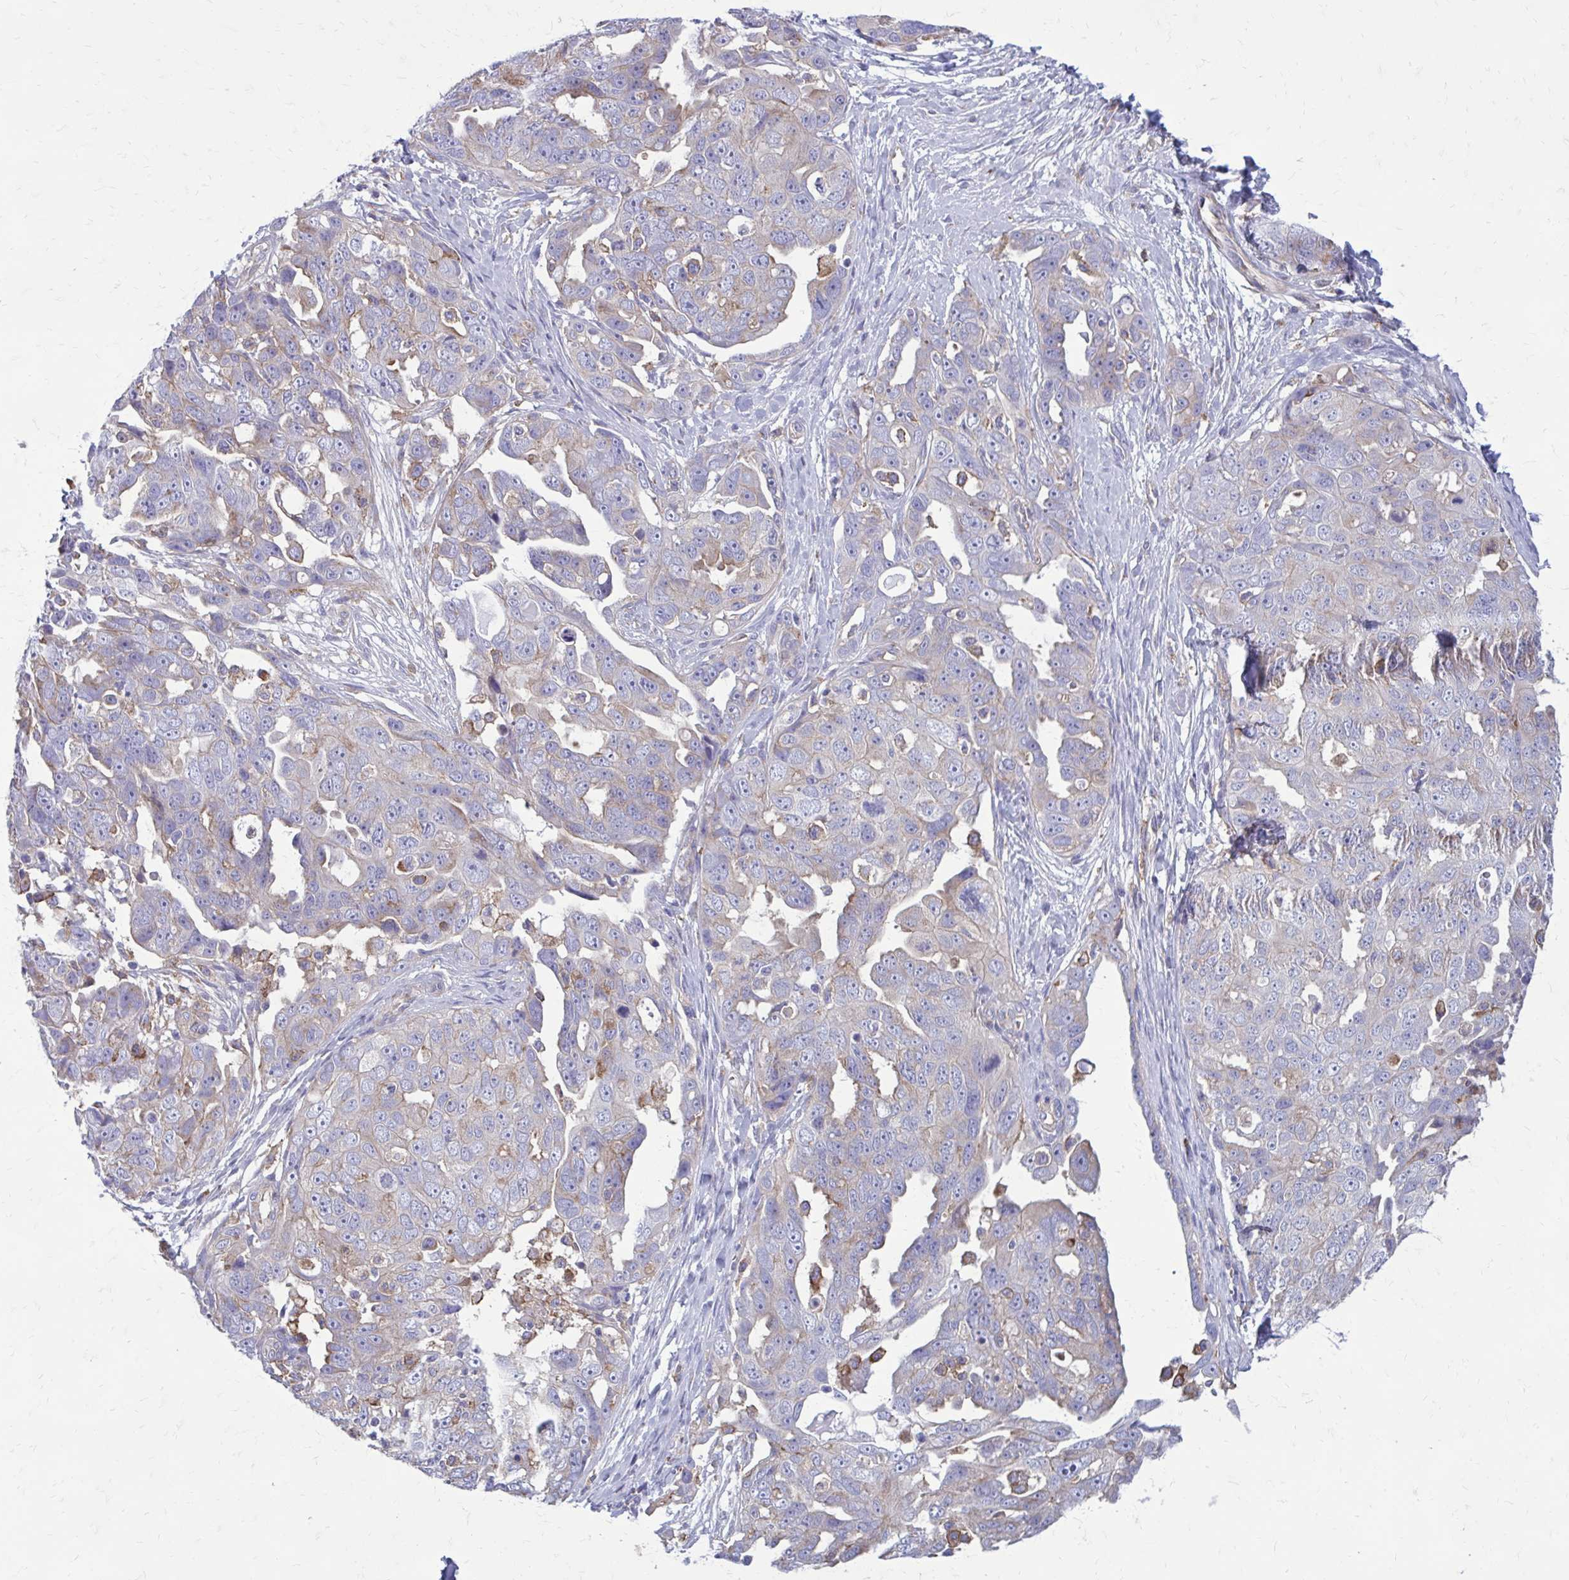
{"staining": {"intensity": "moderate", "quantity": "<25%", "location": "cytoplasmic/membranous"}, "tissue": "ovarian cancer", "cell_type": "Tumor cells", "image_type": "cancer", "snomed": [{"axis": "morphology", "description": "Carcinoma, endometroid"}, {"axis": "topography", "description": "Ovary"}], "caption": "Moderate cytoplasmic/membranous protein staining is appreciated in approximately <25% of tumor cells in ovarian cancer.", "gene": "CLTA", "patient": {"sex": "female", "age": 70}}